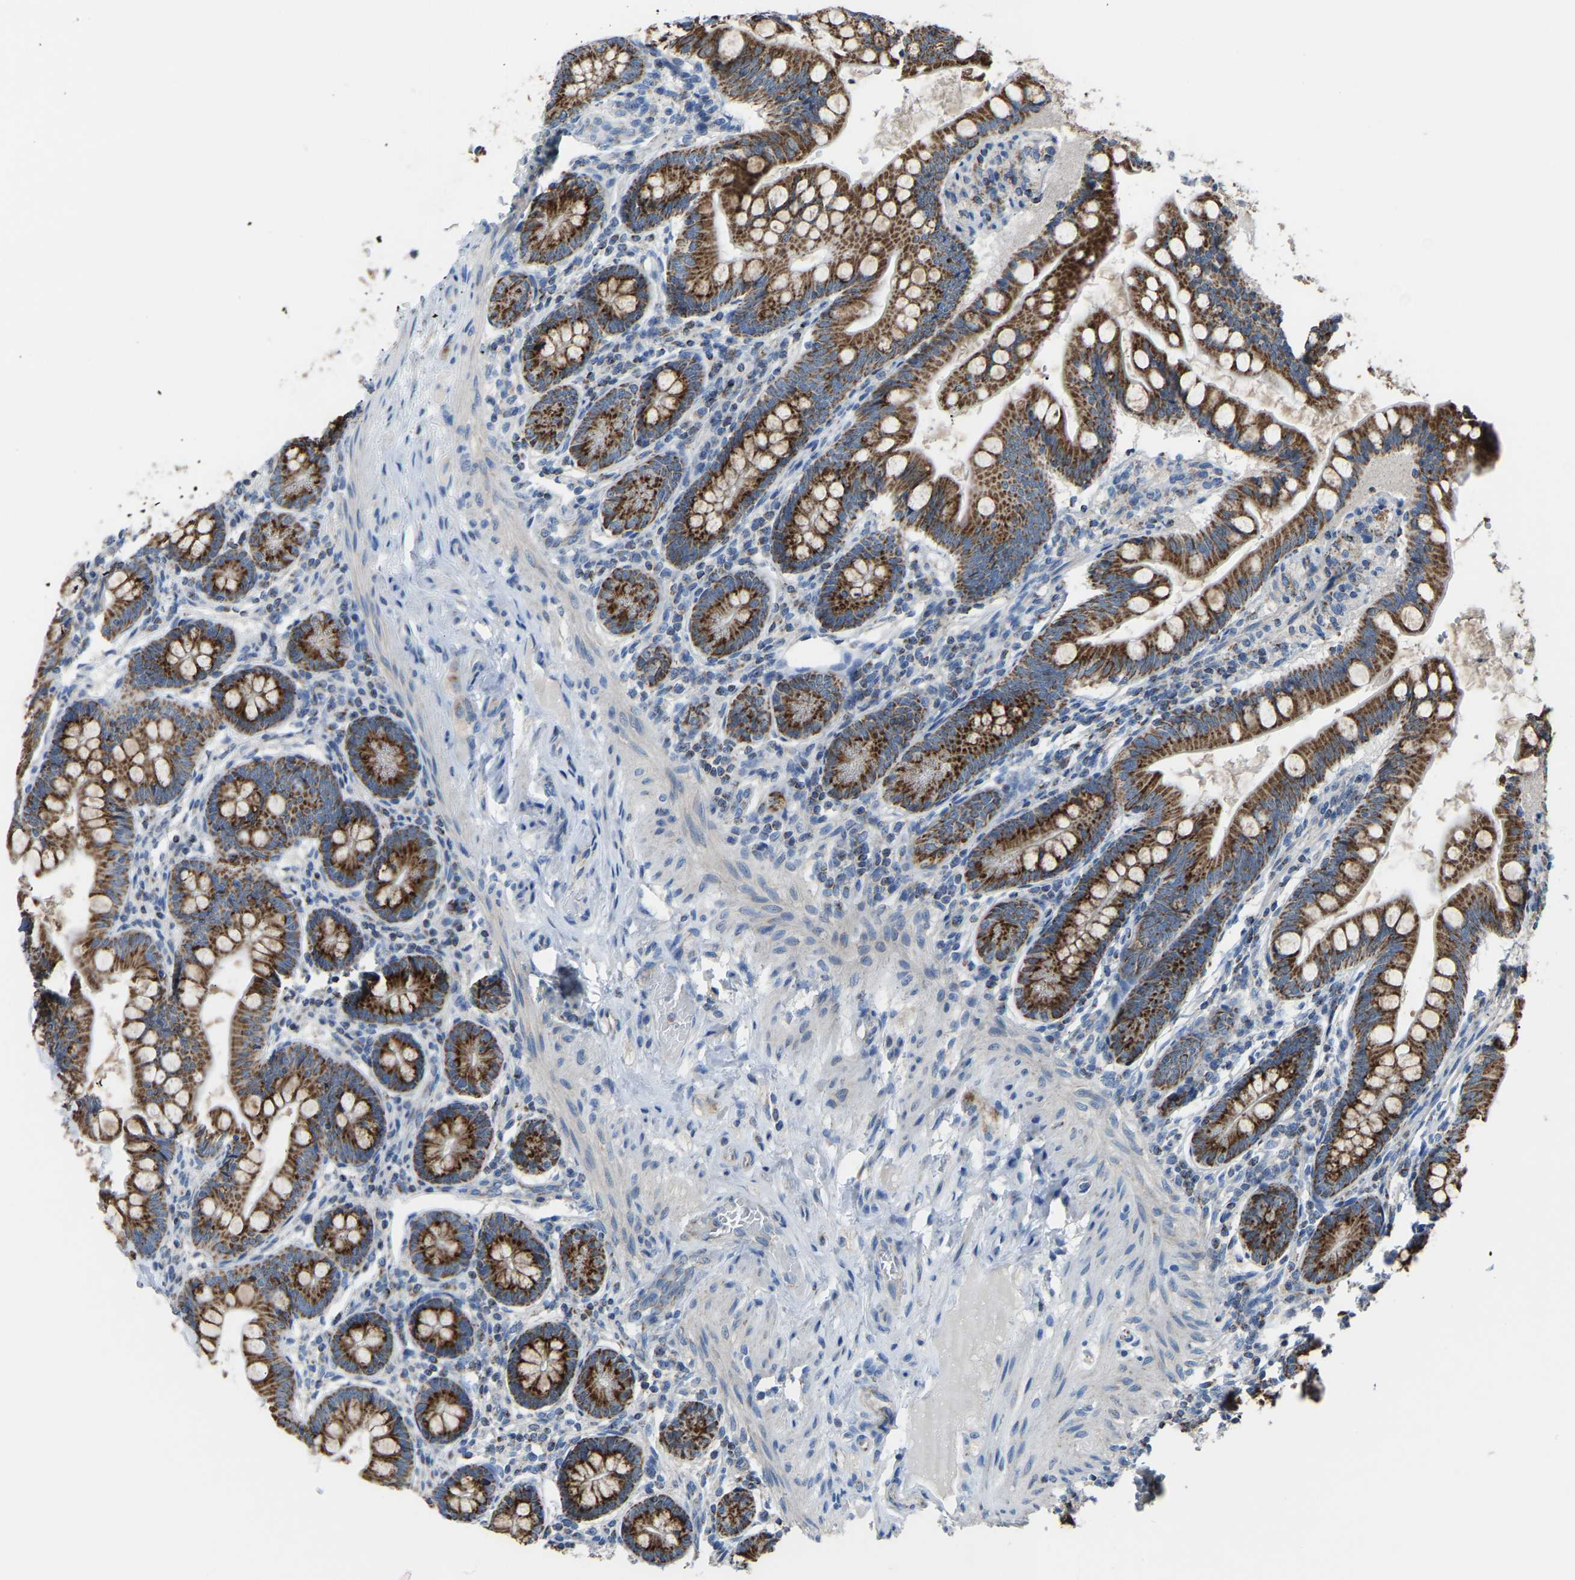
{"staining": {"intensity": "strong", "quantity": ">75%", "location": "cytoplasmic/membranous"}, "tissue": "small intestine", "cell_type": "Glandular cells", "image_type": "normal", "snomed": [{"axis": "morphology", "description": "Normal tissue, NOS"}, {"axis": "topography", "description": "Small intestine"}], "caption": "Immunohistochemistry micrograph of benign small intestine: human small intestine stained using immunohistochemistry exhibits high levels of strong protein expression localized specifically in the cytoplasmic/membranous of glandular cells, appearing as a cytoplasmic/membranous brown color.", "gene": "CANT1", "patient": {"sex": "male", "age": 7}}